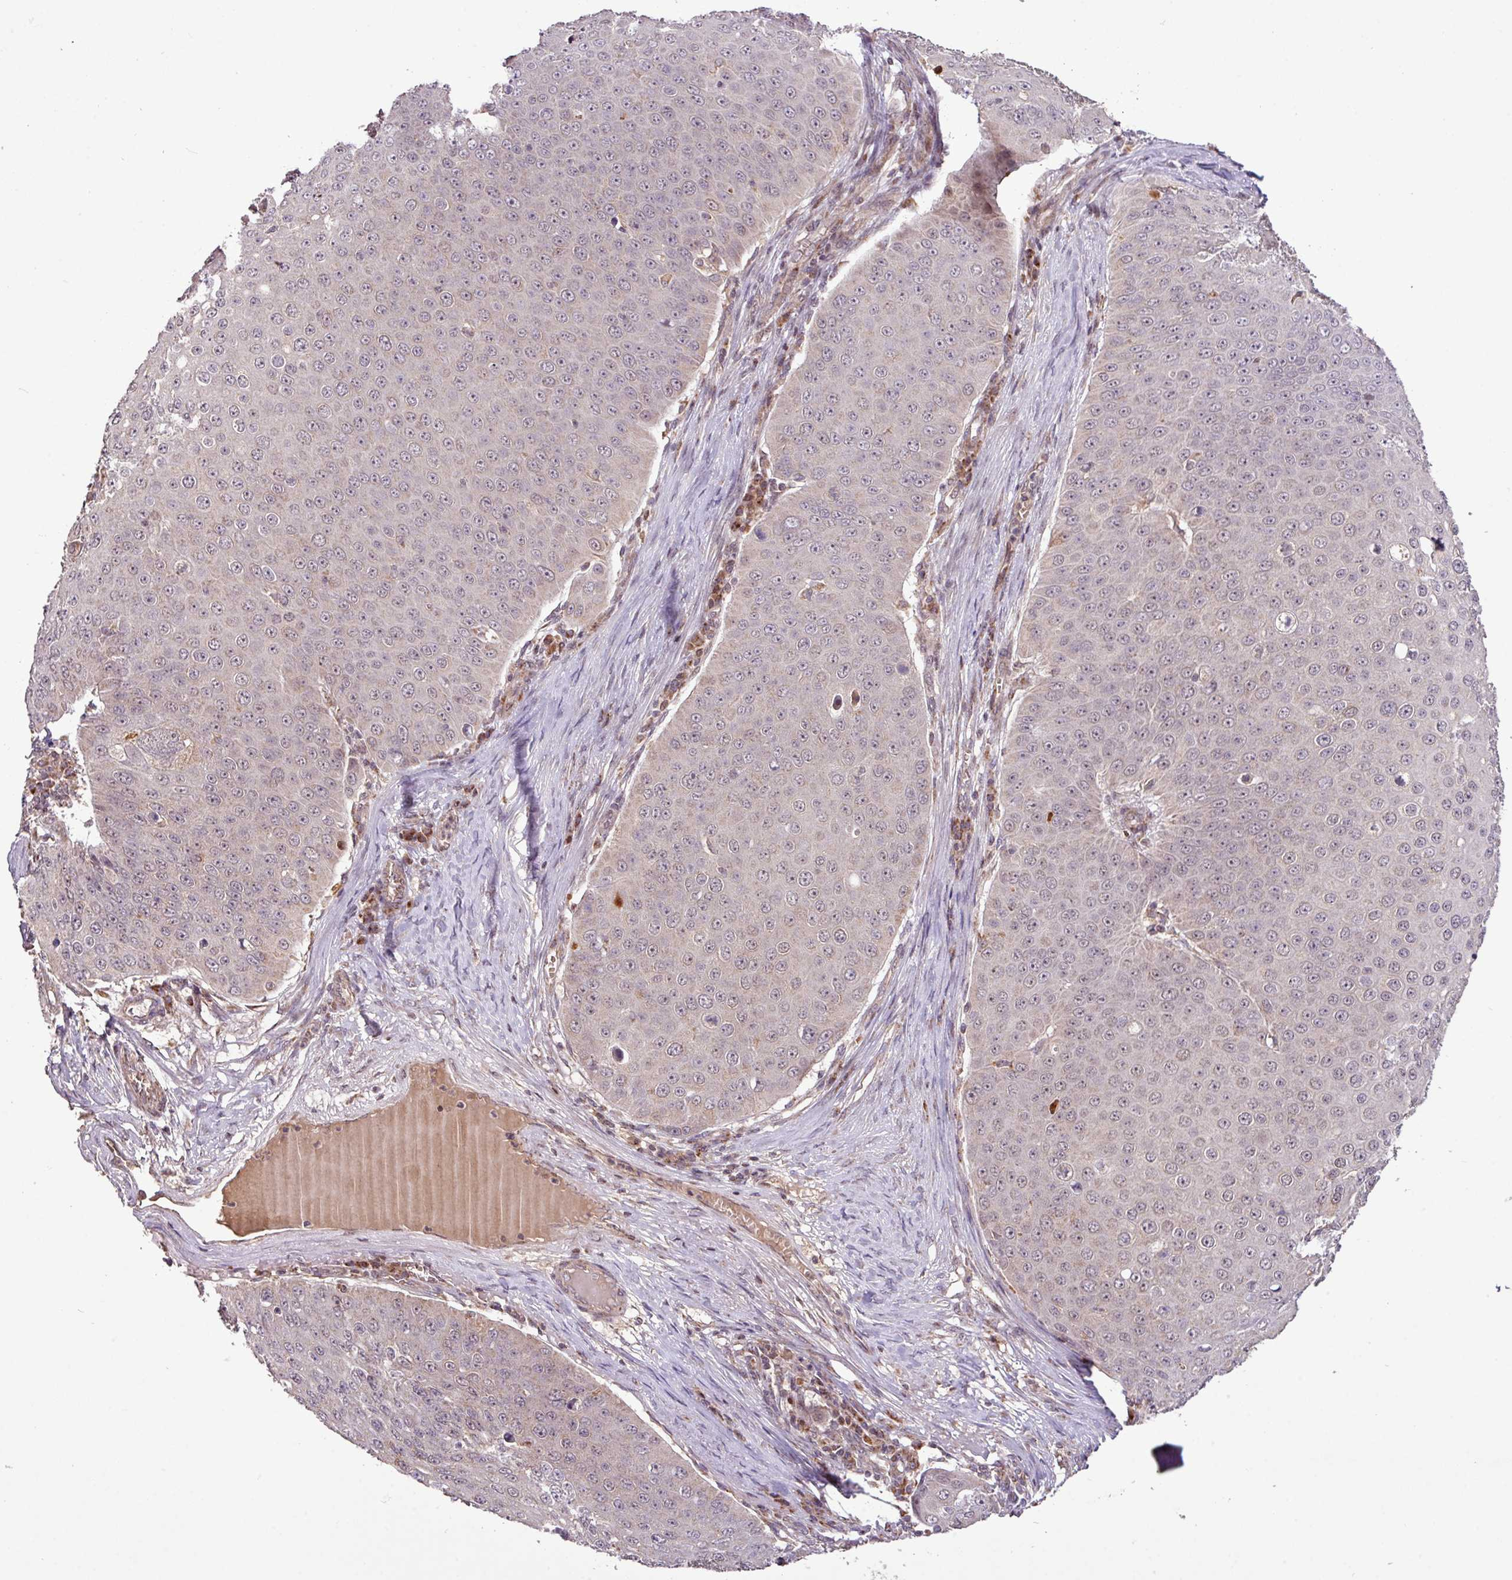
{"staining": {"intensity": "weak", "quantity": "<25%", "location": "nuclear"}, "tissue": "skin cancer", "cell_type": "Tumor cells", "image_type": "cancer", "snomed": [{"axis": "morphology", "description": "Squamous cell carcinoma, NOS"}, {"axis": "topography", "description": "Skin"}], "caption": "Immunohistochemistry micrograph of neoplastic tissue: human squamous cell carcinoma (skin) stained with DAB (3,3'-diaminobenzidine) exhibits no significant protein positivity in tumor cells. (DAB IHC visualized using brightfield microscopy, high magnification).", "gene": "YPEL3", "patient": {"sex": "male", "age": 71}}